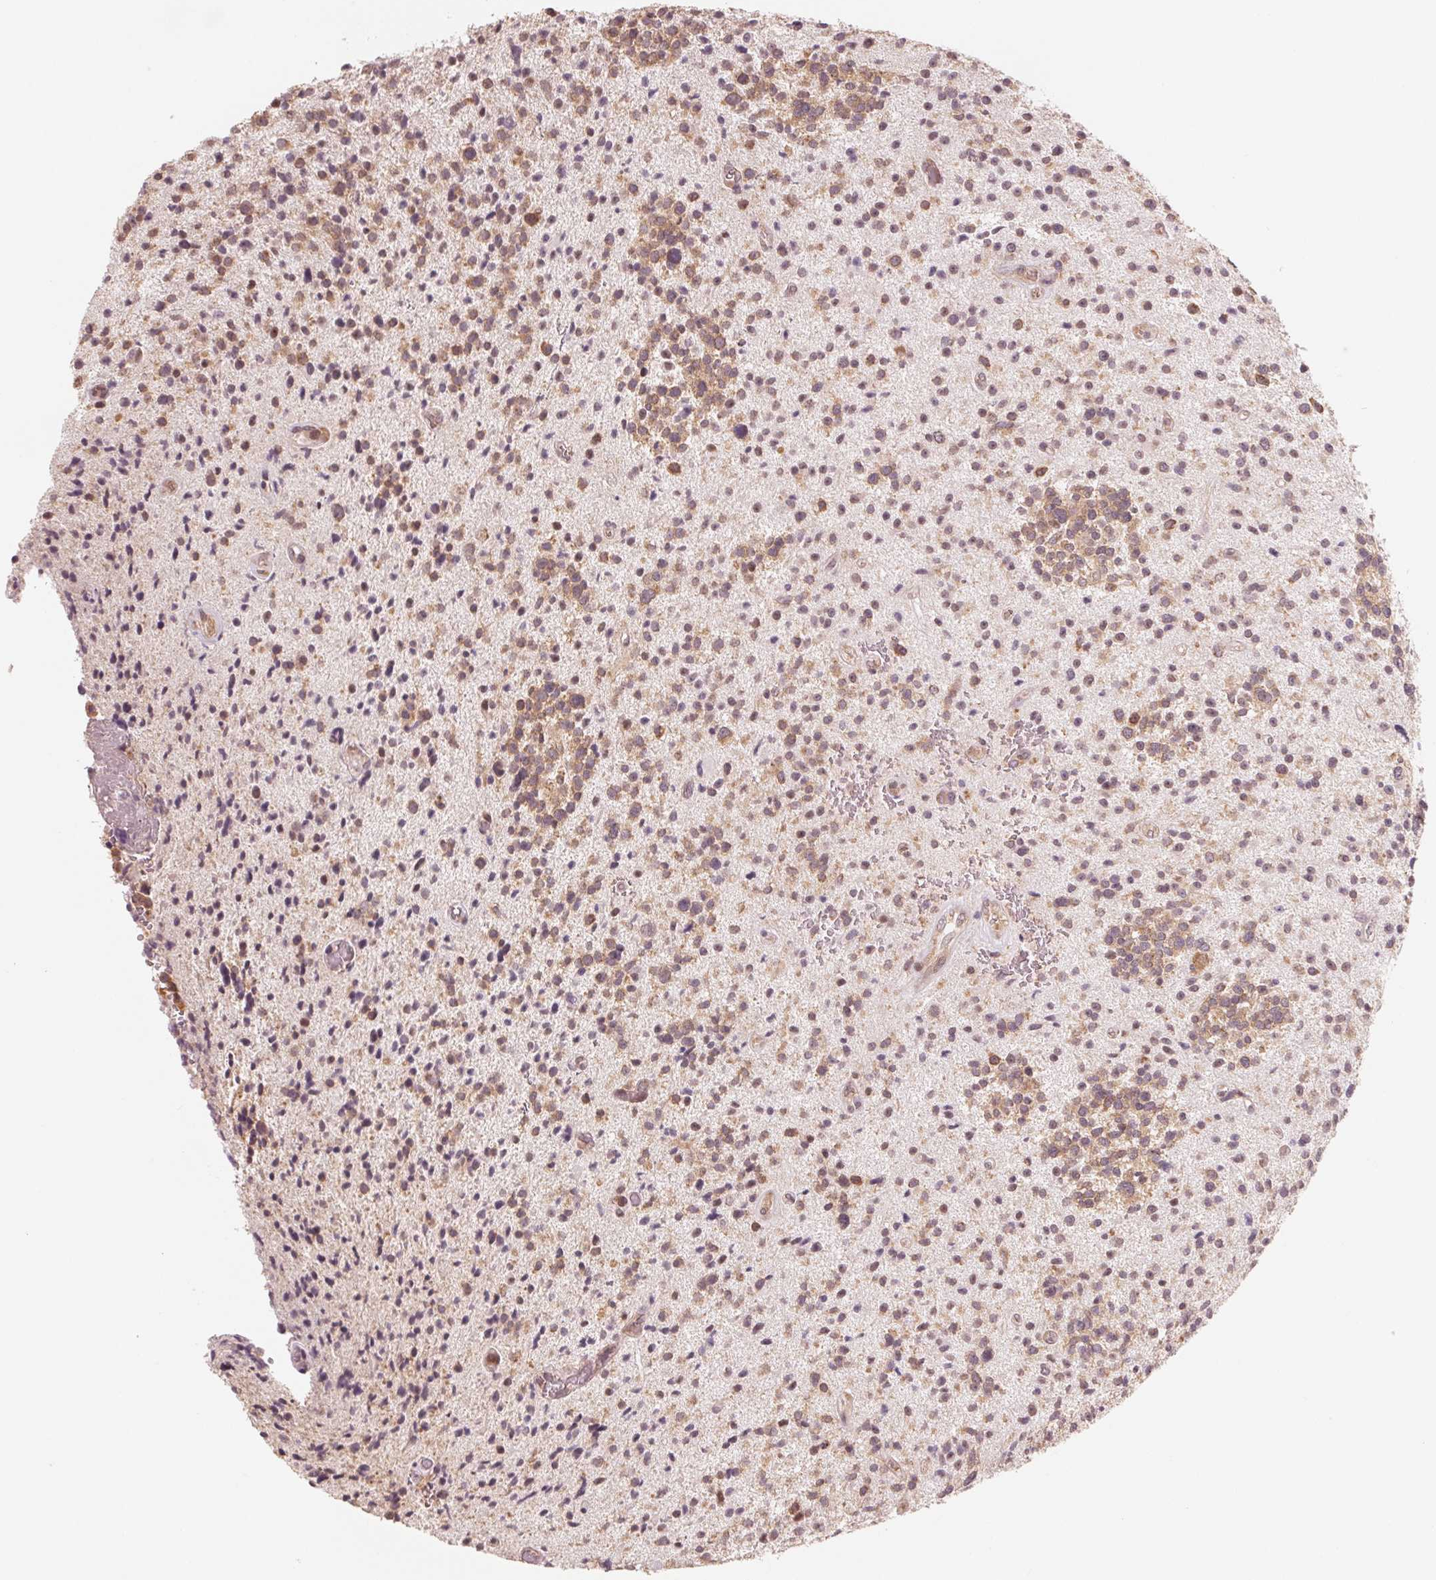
{"staining": {"intensity": "weak", "quantity": ">75%", "location": "cytoplasmic/membranous"}, "tissue": "glioma", "cell_type": "Tumor cells", "image_type": "cancer", "snomed": [{"axis": "morphology", "description": "Glioma, malignant, High grade"}, {"axis": "topography", "description": "Brain"}], "caption": "Protein positivity by immunohistochemistry (IHC) exhibits weak cytoplasmic/membranous positivity in about >75% of tumor cells in glioma.", "gene": "GIGYF2", "patient": {"sex": "male", "age": 29}}